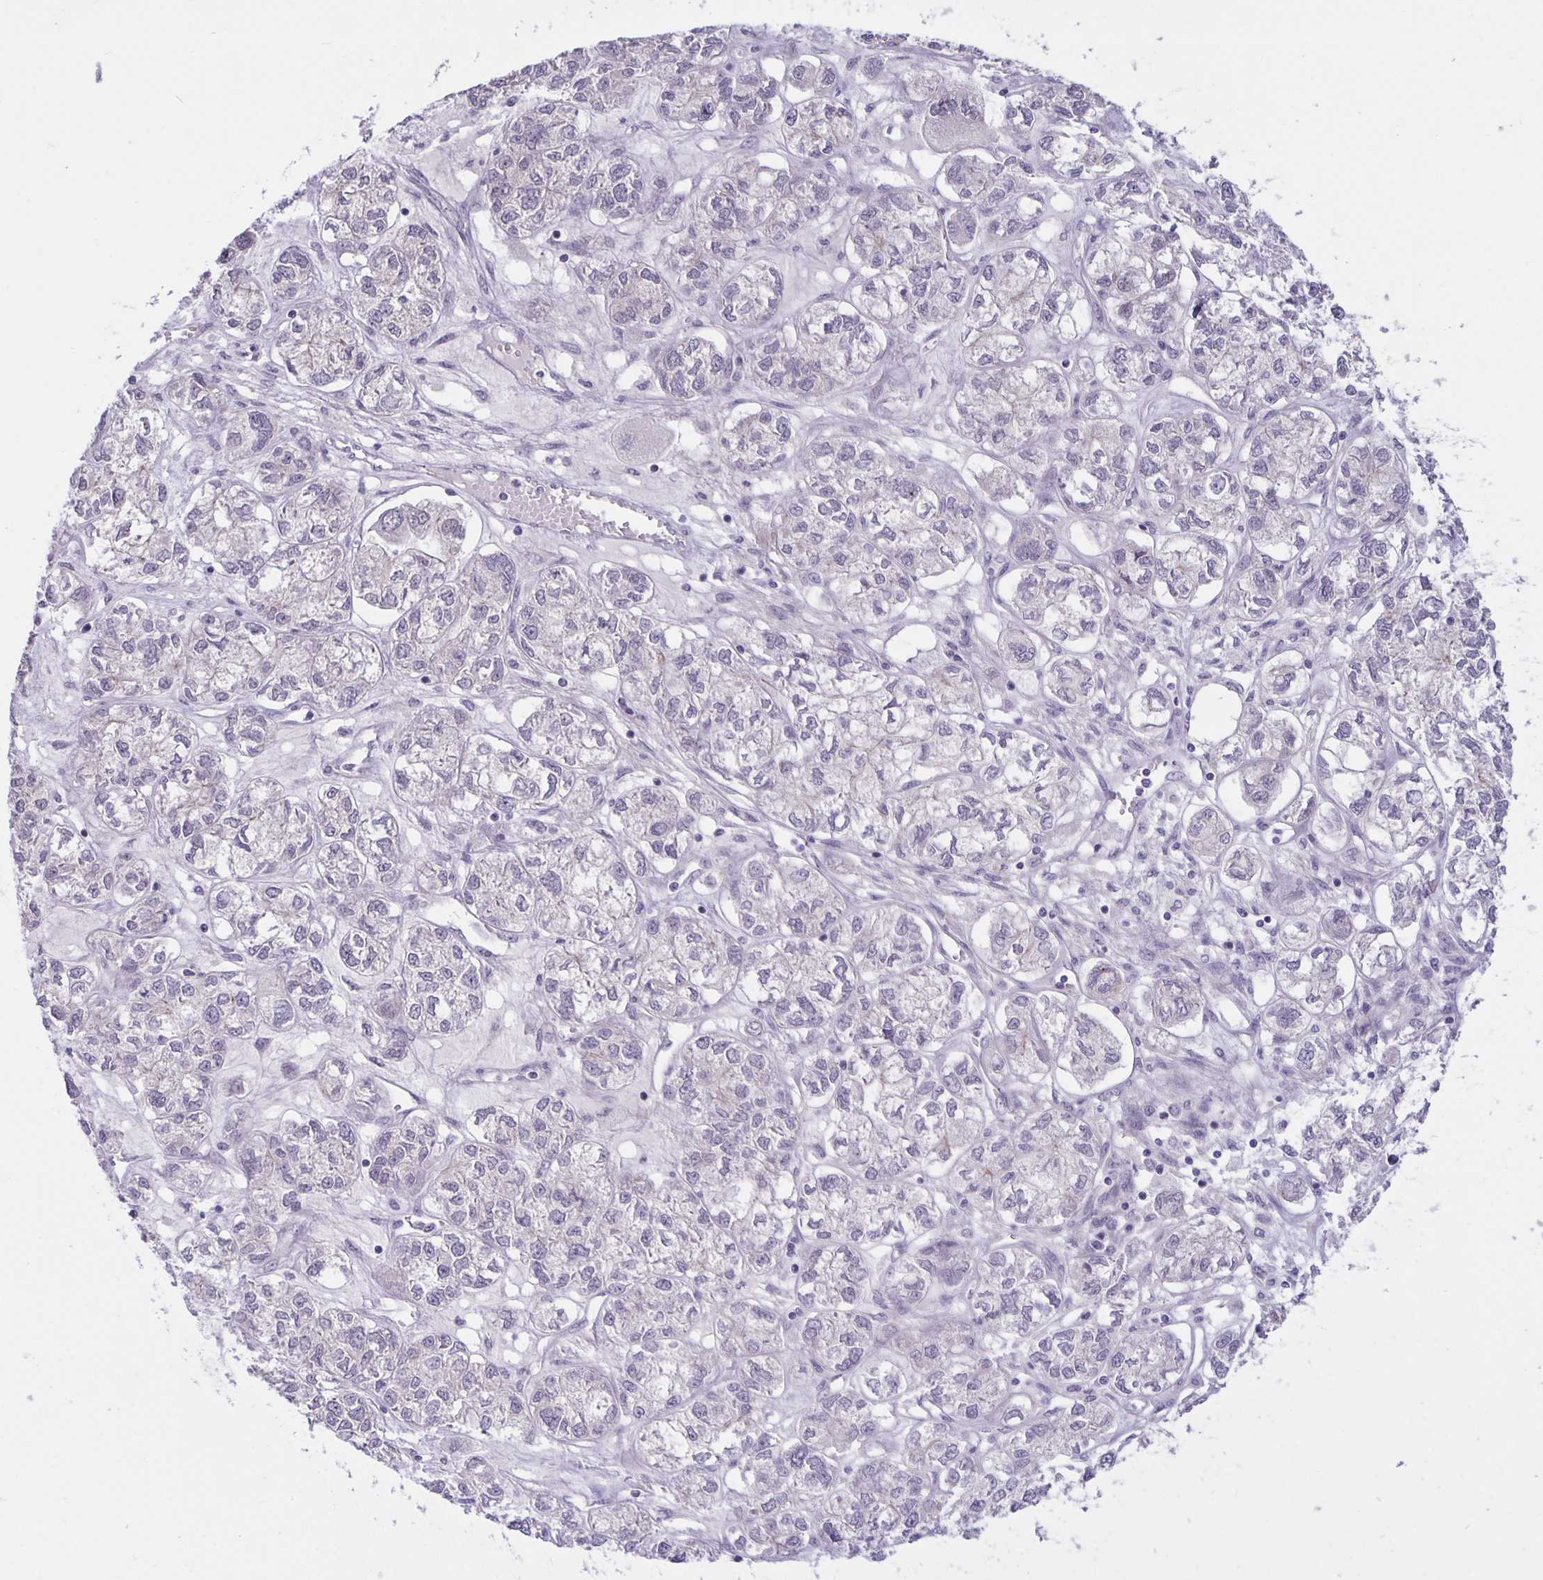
{"staining": {"intensity": "negative", "quantity": "none", "location": "none"}, "tissue": "ovarian cancer", "cell_type": "Tumor cells", "image_type": "cancer", "snomed": [{"axis": "morphology", "description": "Carcinoma, endometroid"}, {"axis": "topography", "description": "Ovary"}], "caption": "This image is of ovarian endometroid carcinoma stained with immunohistochemistry (IHC) to label a protein in brown with the nuclei are counter-stained blue. There is no positivity in tumor cells. Brightfield microscopy of immunohistochemistry (IHC) stained with DAB (brown) and hematoxylin (blue), captured at high magnification.", "gene": "ARVCF", "patient": {"sex": "female", "age": 64}}